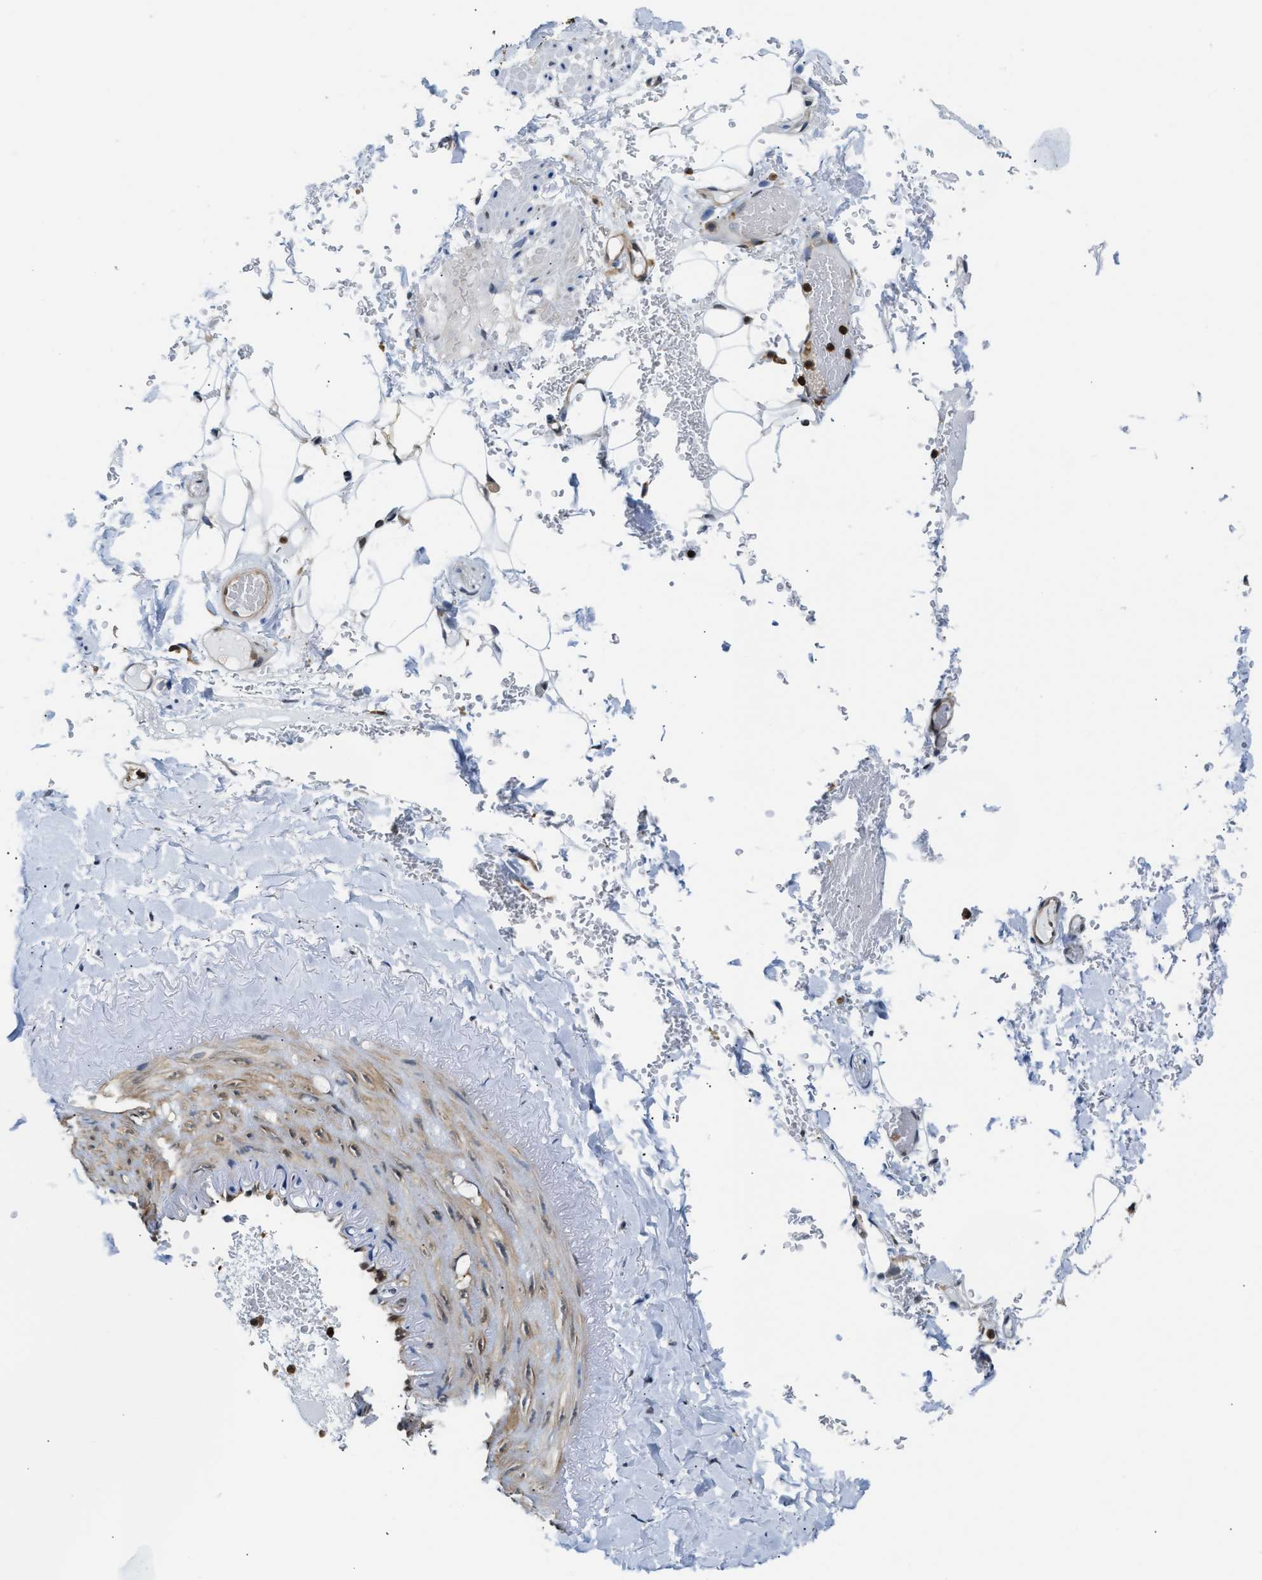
{"staining": {"intensity": "negative", "quantity": "none", "location": "none"}, "tissue": "adipose tissue", "cell_type": "Adipocytes", "image_type": "normal", "snomed": [{"axis": "morphology", "description": "Normal tissue, NOS"}, {"axis": "topography", "description": "Peripheral nerve tissue"}], "caption": "This is an IHC image of unremarkable human adipose tissue. There is no positivity in adipocytes.", "gene": "STK10", "patient": {"sex": "male", "age": 70}}